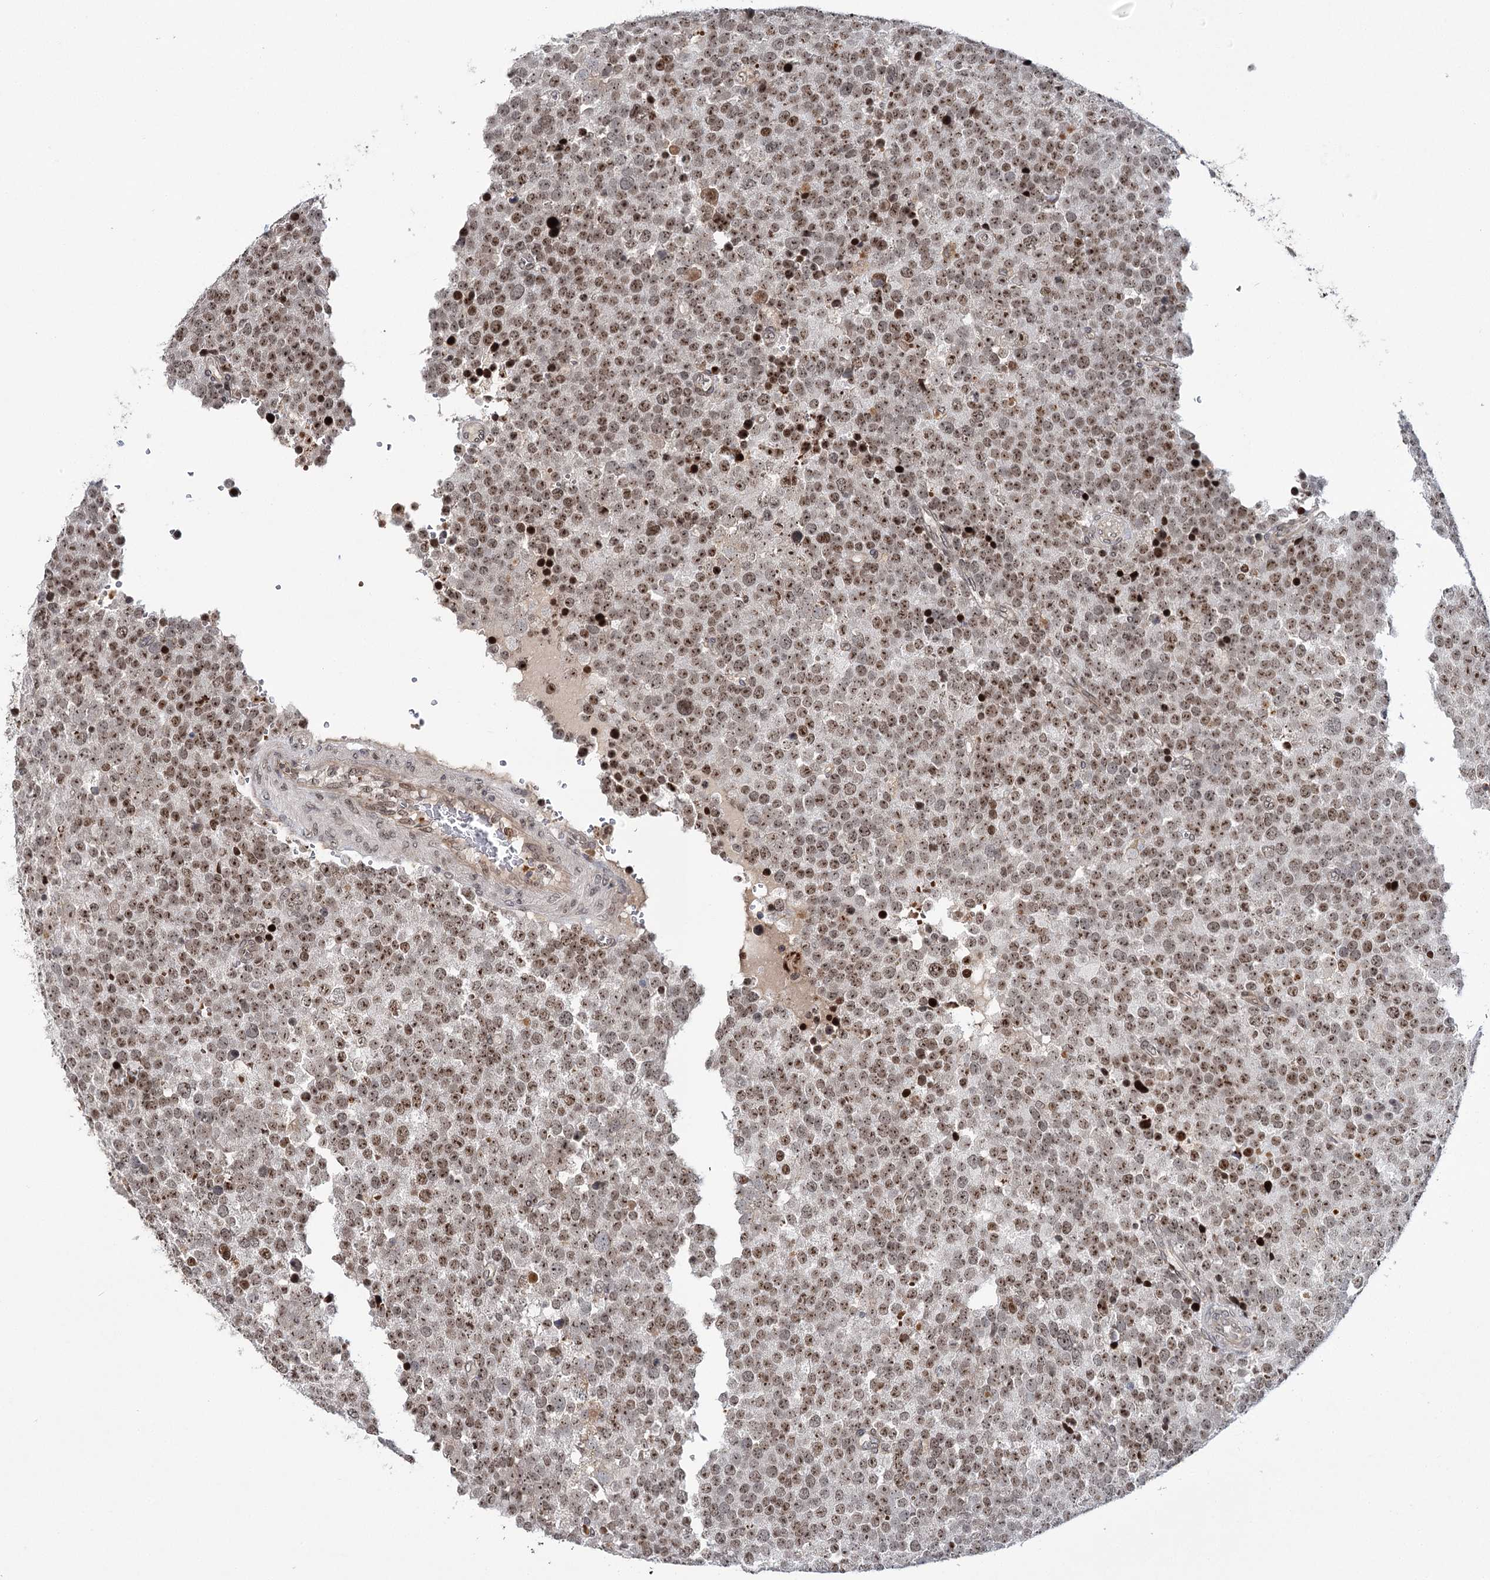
{"staining": {"intensity": "moderate", "quantity": ">75%", "location": "nuclear"}, "tissue": "testis cancer", "cell_type": "Tumor cells", "image_type": "cancer", "snomed": [{"axis": "morphology", "description": "Seminoma, NOS"}, {"axis": "topography", "description": "Testis"}], "caption": "Protein expression analysis of human testis cancer reveals moderate nuclear expression in about >75% of tumor cells. (Stains: DAB in brown, nuclei in blue, Microscopy: brightfield microscopy at high magnification).", "gene": "WDR36", "patient": {"sex": "male", "age": 71}}